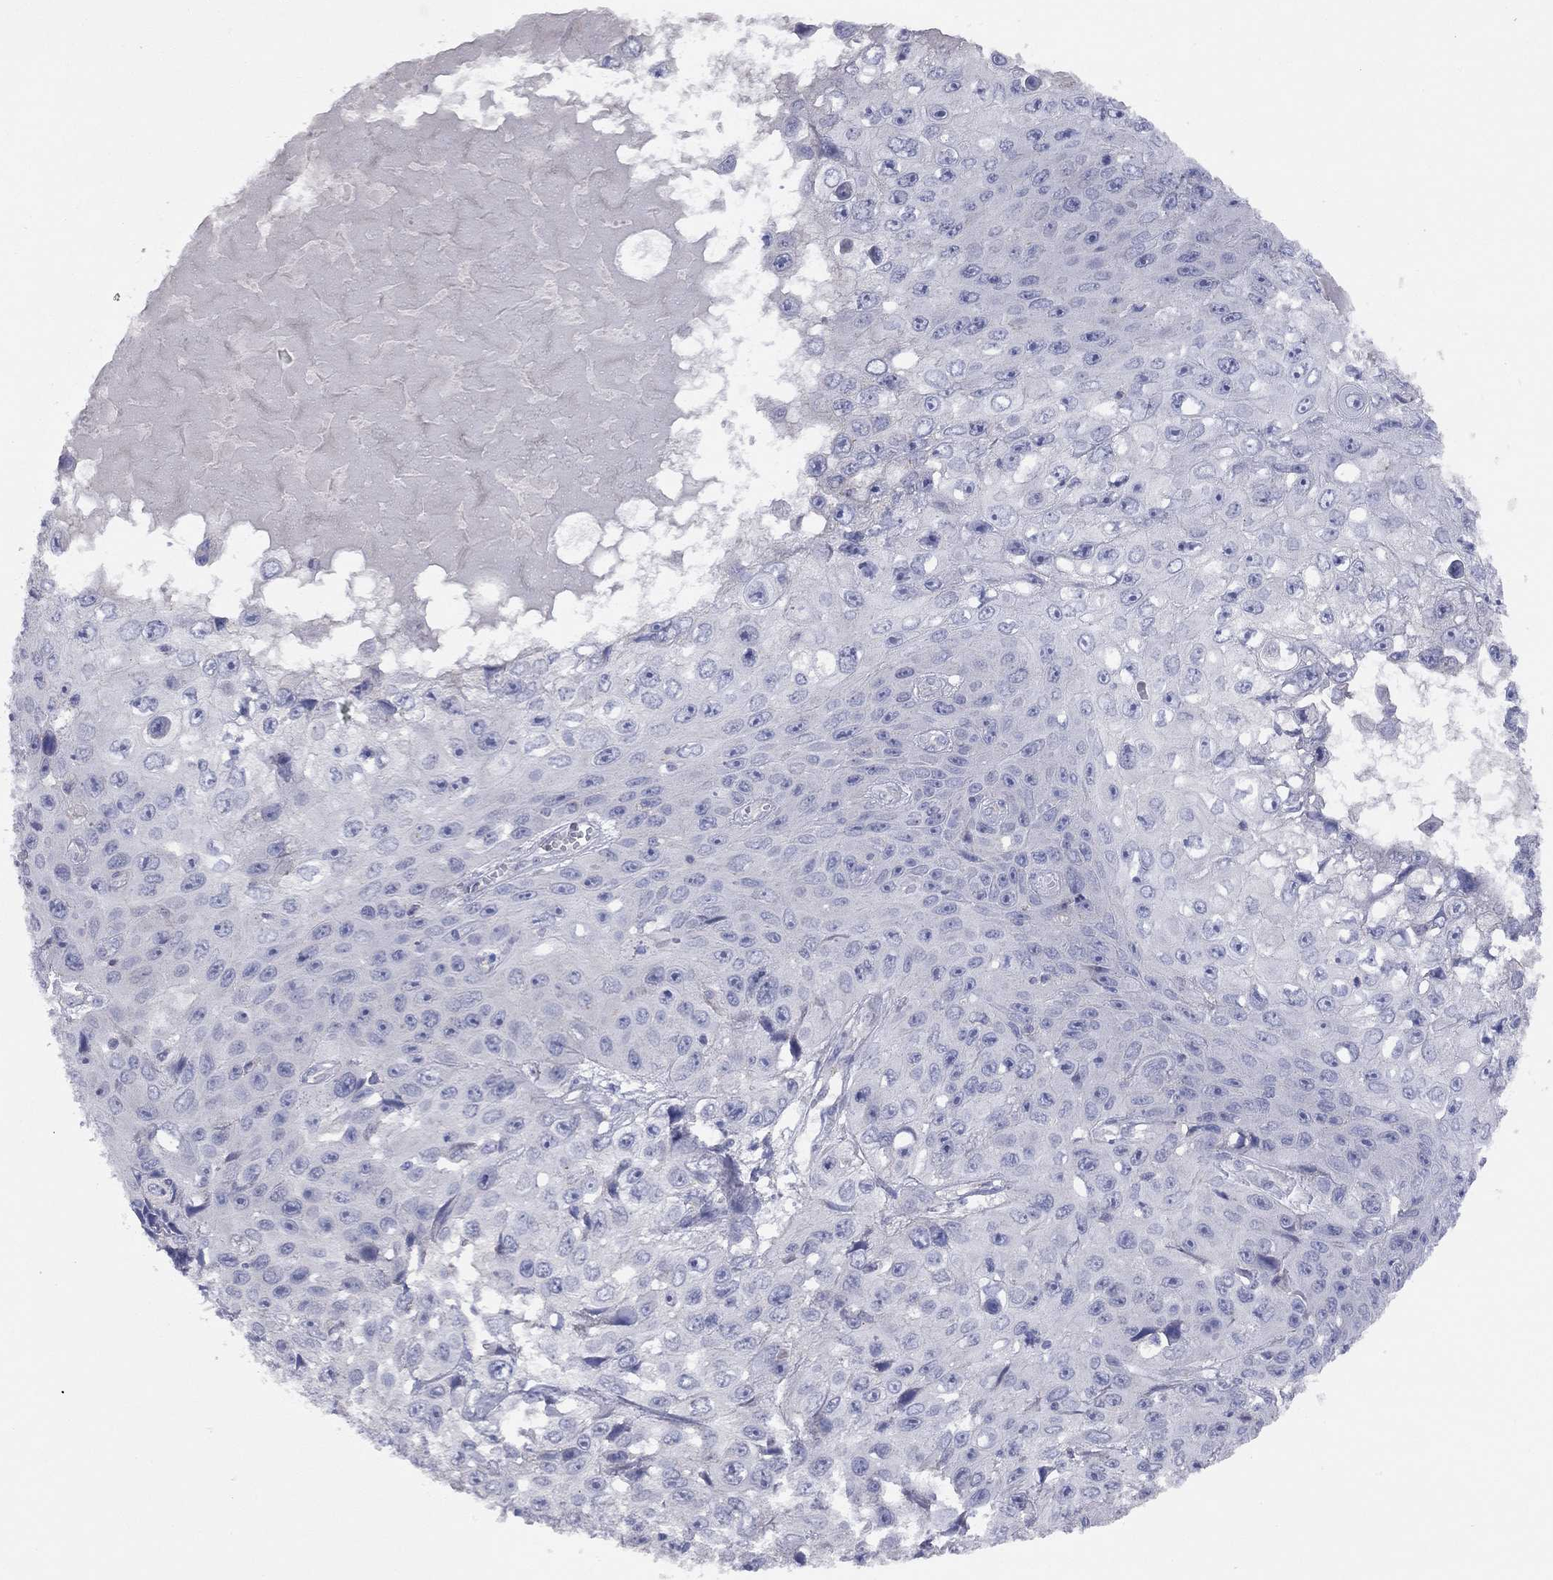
{"staining": {"intensity": "negative", "quantity": "none", "location": "none"}, "tissue": "skin cancer", "cell_type": "Tumor cells", "image_type": "cancer", "snomed": [{"axis": "morphology", "description": "Squamous cell carcinoma, NOS"}, {"axis": "topography", "description": "Skin"}], "caption": "A high-resolution photomicrograph shows immunohistochemistry (IHC) staining of skin cancer, which exhibits no significant expression in tumor cells.", "gene": "KCNB1", "patient": {"sex": "male", "age": 82}}